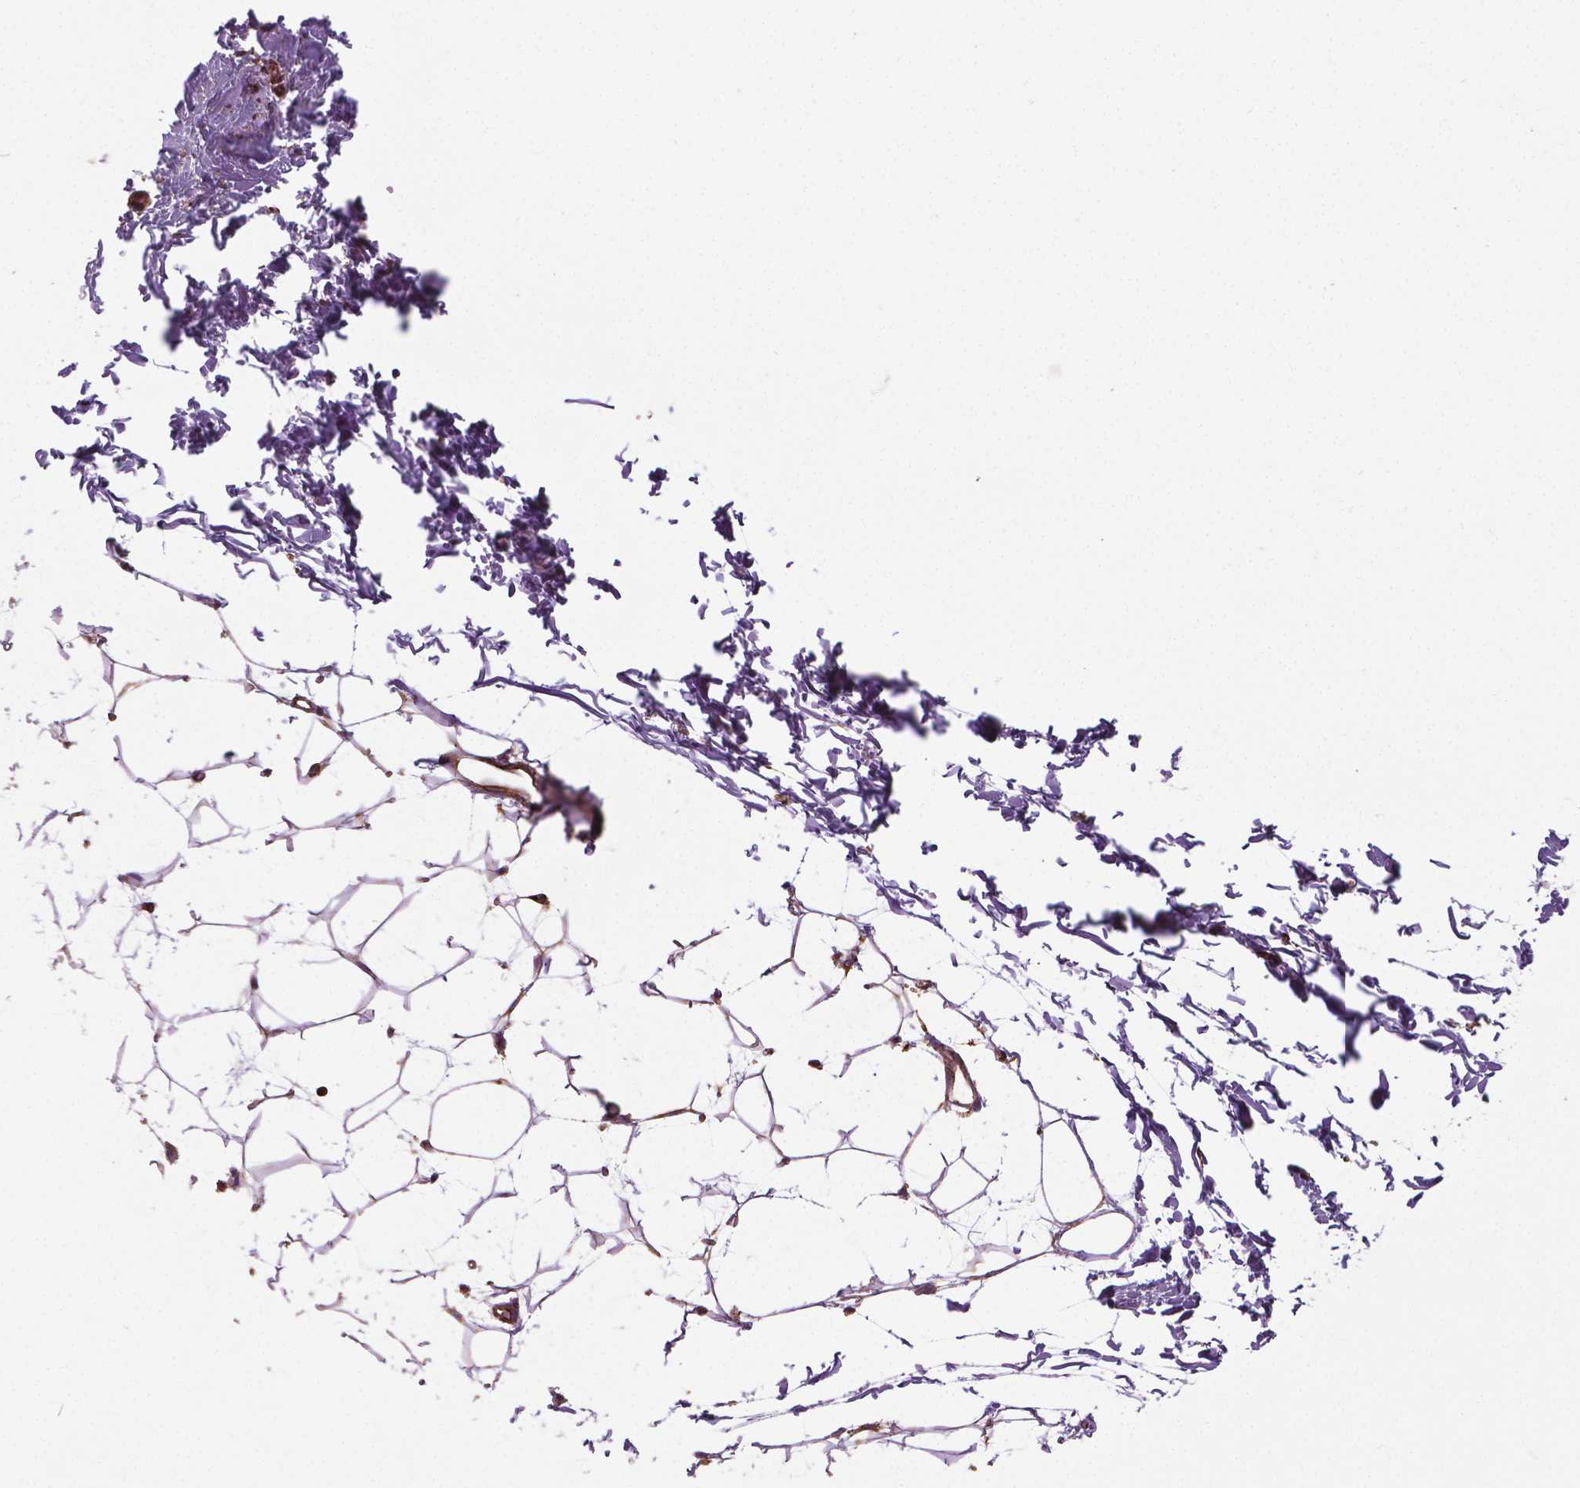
{"staining": {"intensity": "moderate", "quantity": ">75%", "location": "cytoplasmic/membranous,nuclear"}, "tissue": "breast", "cell_type": "Adipocytes", "image_type": "normal", "snomed": [{"axis": "morphology", "description": "Normal tissue, NOS"}, {"axis": "topography", "description": "Skin"}, {"axis": "topography", "description": "Breast"}], "caption": "Protein staining of normal breast exhibits moderate cytoplasmic/membranous,nuclear positivity in about >75% of adipocytes.", "gene": "HS3ST3A1", "patient": {"sex": "female", "age": 43}}